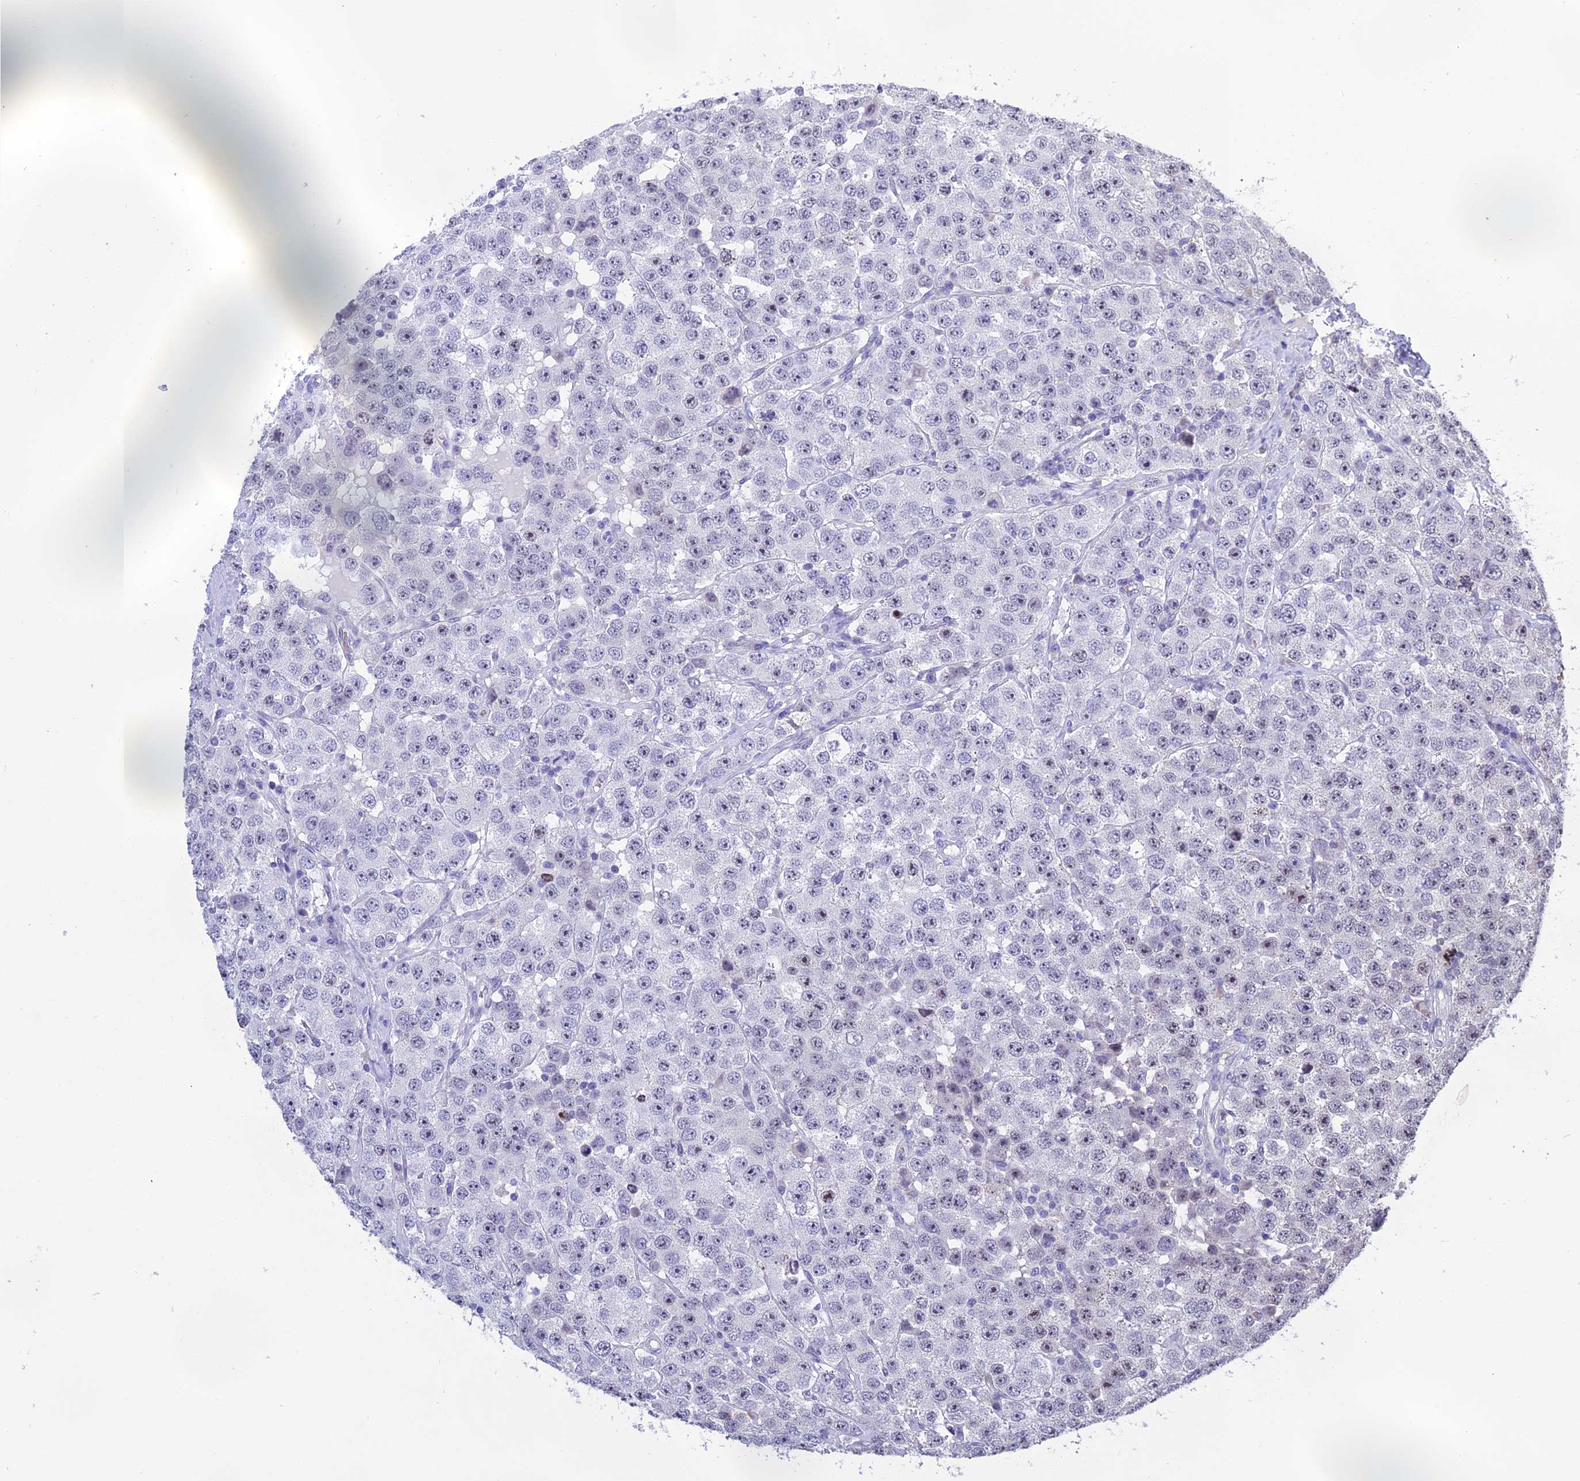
{"staining": {"intensity": "negative", "quantity": "none", "location": "none"}, "tissue": "testis cancer", "cell_type": "Tumor cells", "image_type": "cancer", "snomed": [{"axis": "morphology", "description": "Seminoma, NOS"}, {"axis": "topography", "description": "Testis"}], "caption": "Protein analysis of testis seminoma displays no significant expression in tumor cells.", "gene": "KNOP1", "patient": {"sex": "male", "age": 28}}